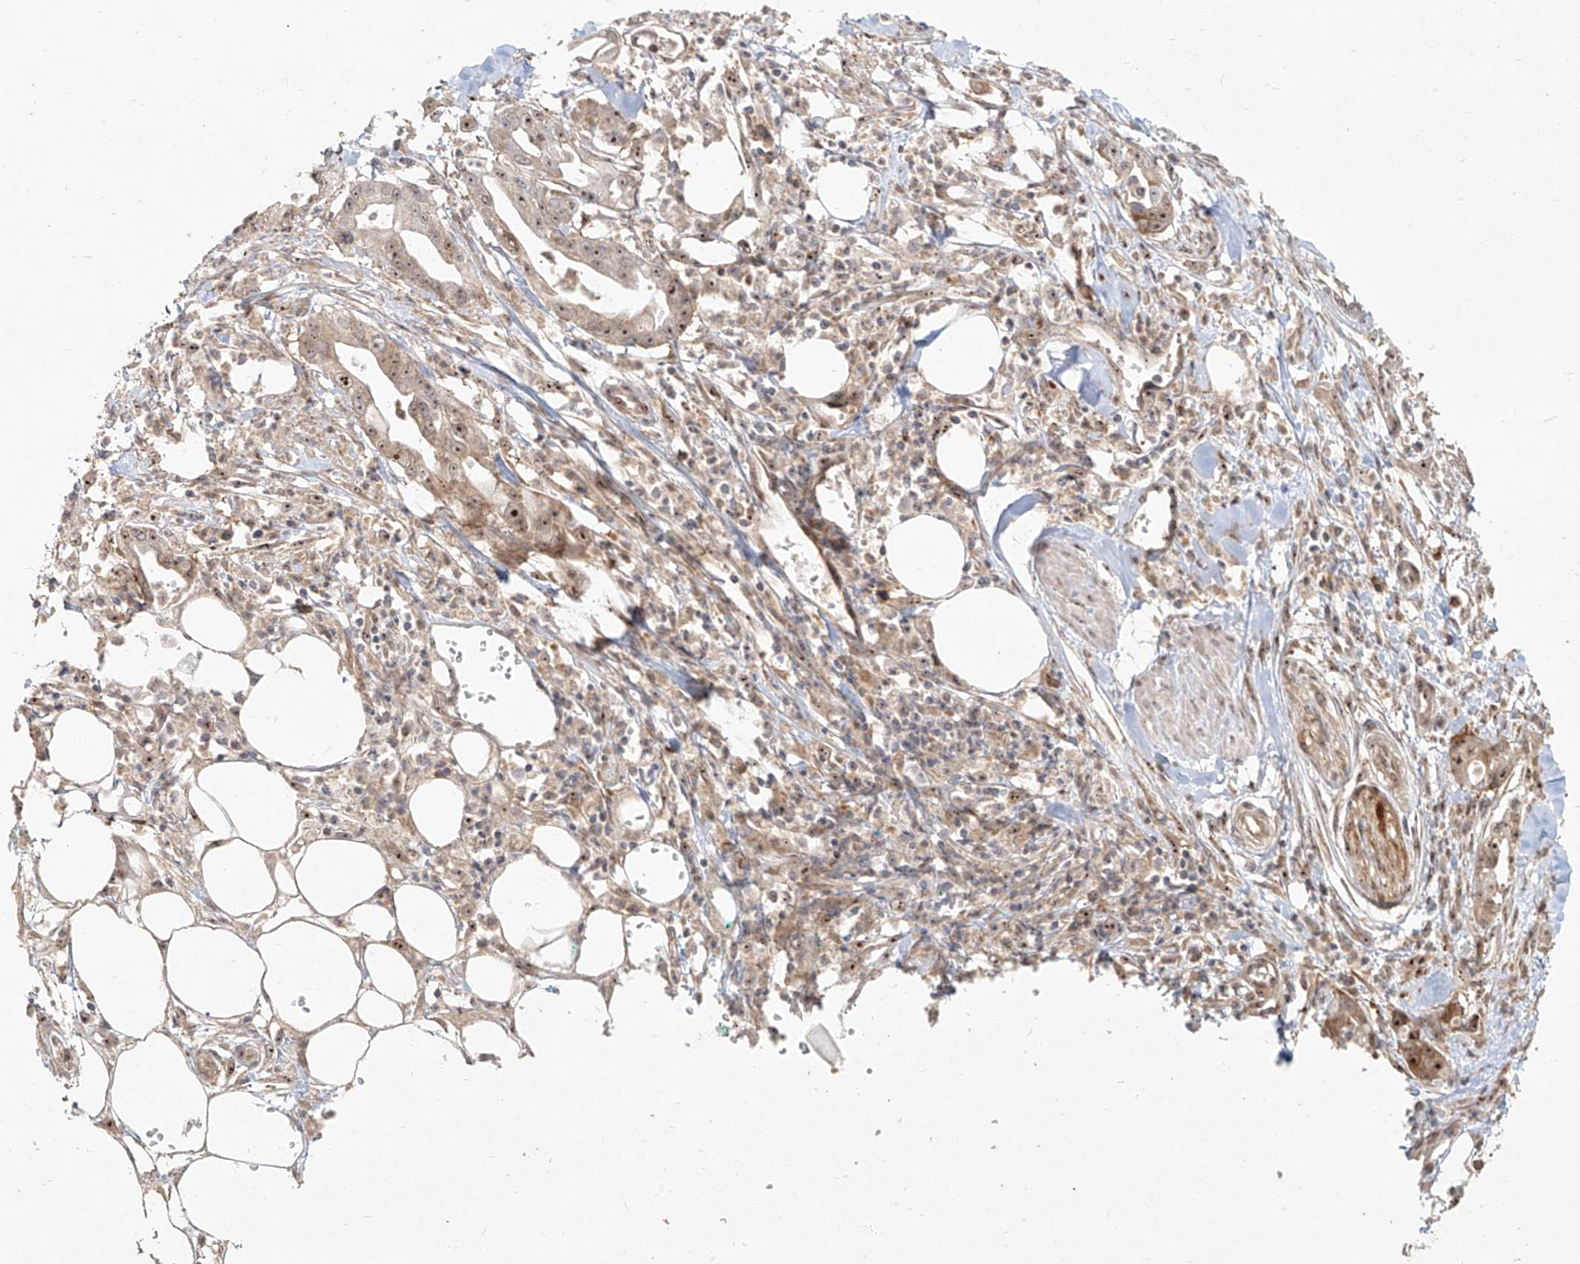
{"staining": {"intensity": "weak", "quantity": "25%-75%", "location": "cytoplasmic/membranous,nuclear"}, "tissue": "pancreatic cancer", "cell_type": "Tumor cells", "image_type": "cancer", "snomed": [{"axis": "morphology", "description": "Adenocarcinoma, NOS"}, {"axis": "topography", "description": "Pancreas"}], "caption": "The immunohistochemical stain shows weak cytoplasmic/membranous and nuclear positivity in tumor cells of pancreatic cancer tissue.", "gene": "BYSL", "patient": {"sex": "male", "age": 68}}